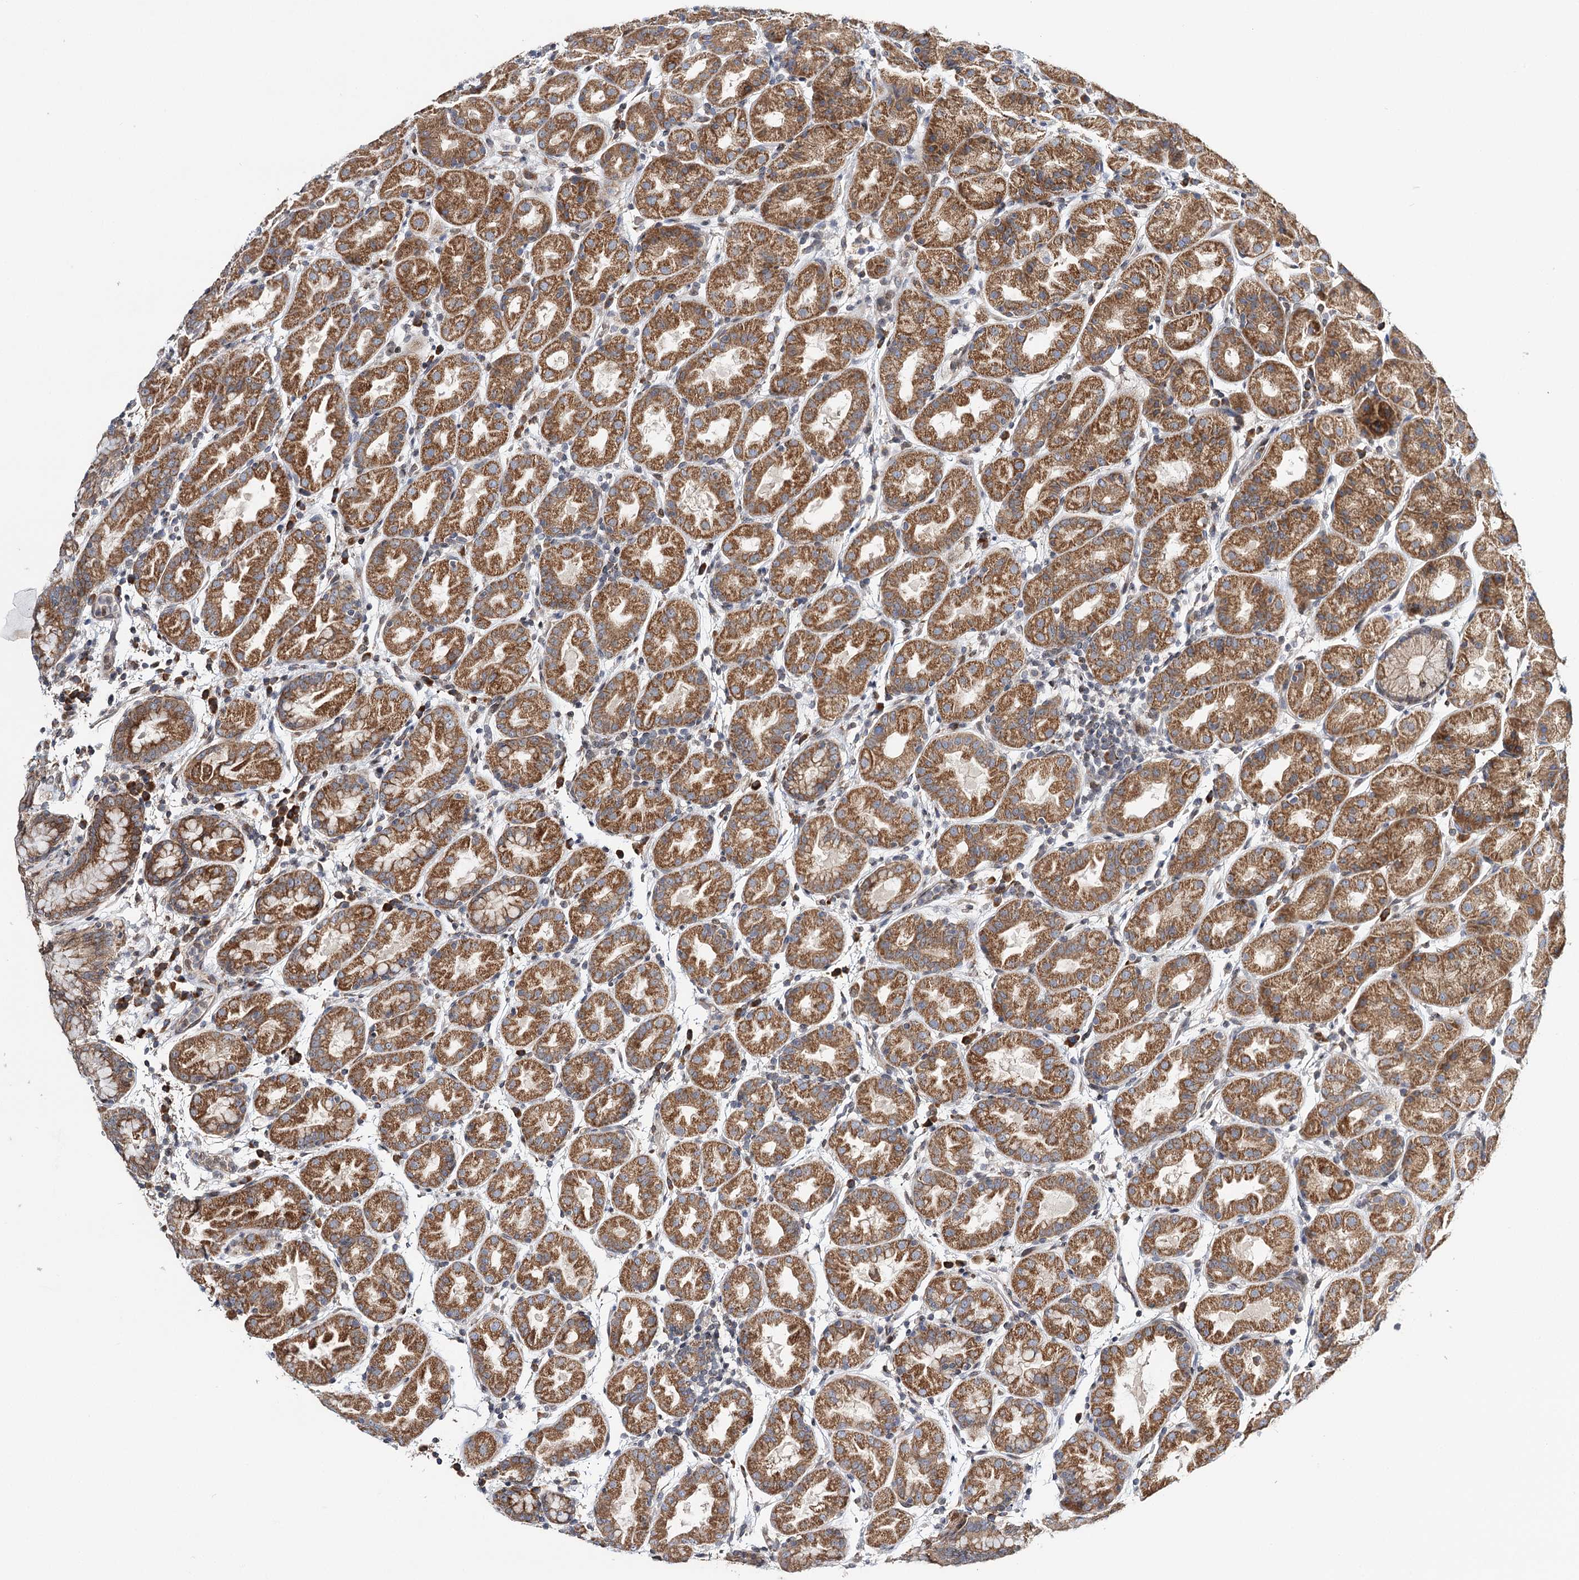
{"staining": {"intensity": "moderate", "quantity": ">75%", "location": "cytoplasmic/membranous"}, "tissue": "stomach", "cell_type": "Glandular cells", "image_type": "normal", "snomed": [{"axis": "morphology", "description": "Normal tissue, NOS"}, {"axis": "topography", "description": "Stomach"}], "caption": "Immunohistochemistry of unremarkable stomach reveals medium levels of moderate cytoplasmic/membranous expression in approximately >75% of glandular cells.", "gene": "CFAP46", "patient": {"sex": "female", "age": 79}}